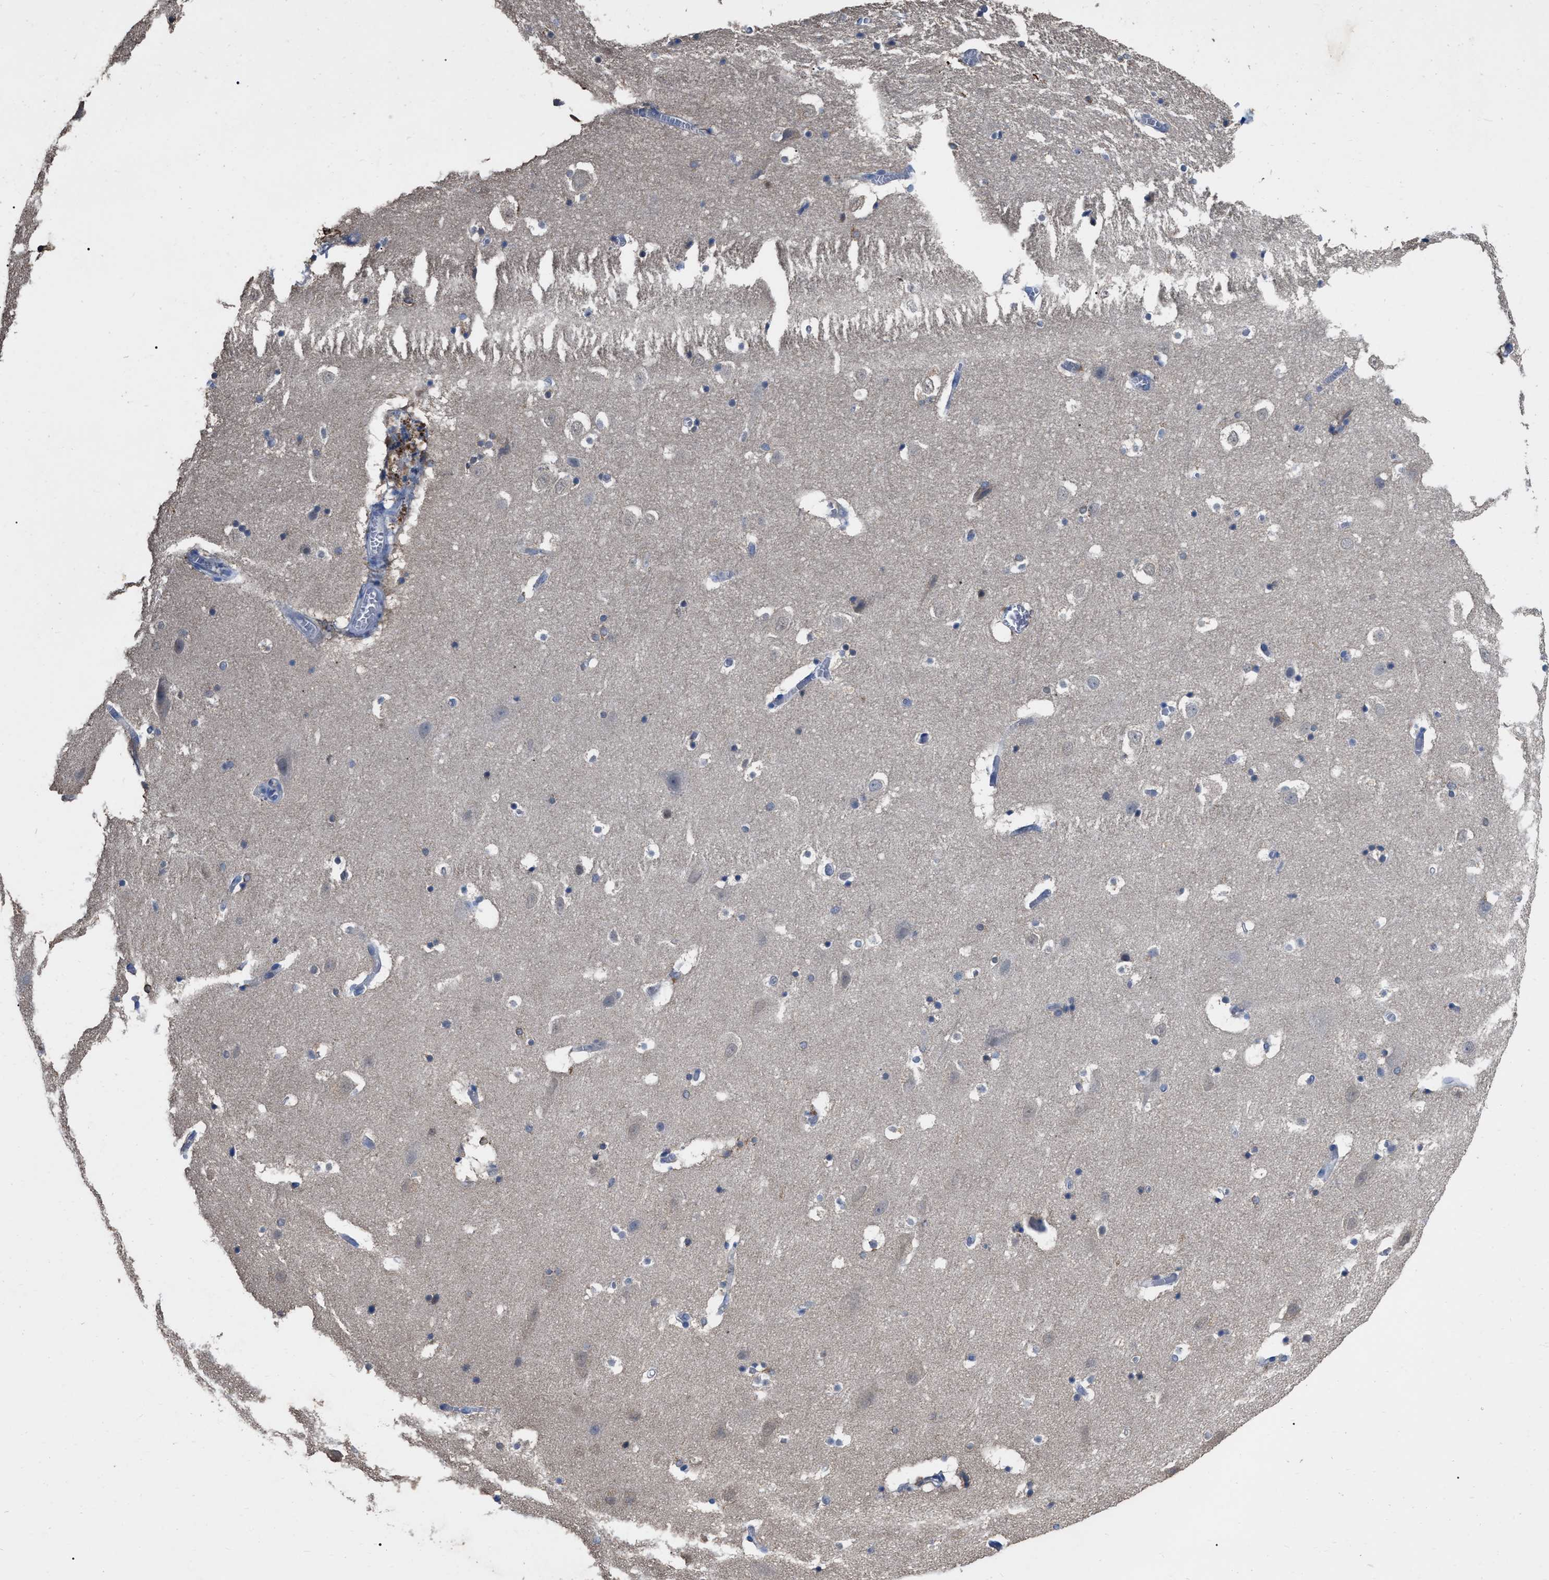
{"staining": {"intensity": "negative", "quantity": "none", "location": "none"}, "tissue": "hippocampus", "cell_type": "Glial cells", "image_type": "normal", "snomed": [{"axis": "morphology", "description": "Normal tissue, NOS"}, {"axis": "topography", "description": "Hippocampus"}], "caption": "High power microscopy micrograph of an immunohistochemistry histopathology image of benign hippocampus, revealing no significant staining in glial cells.", "gene": "GPR179", "patient": {"sex": "male", "age": 45}}